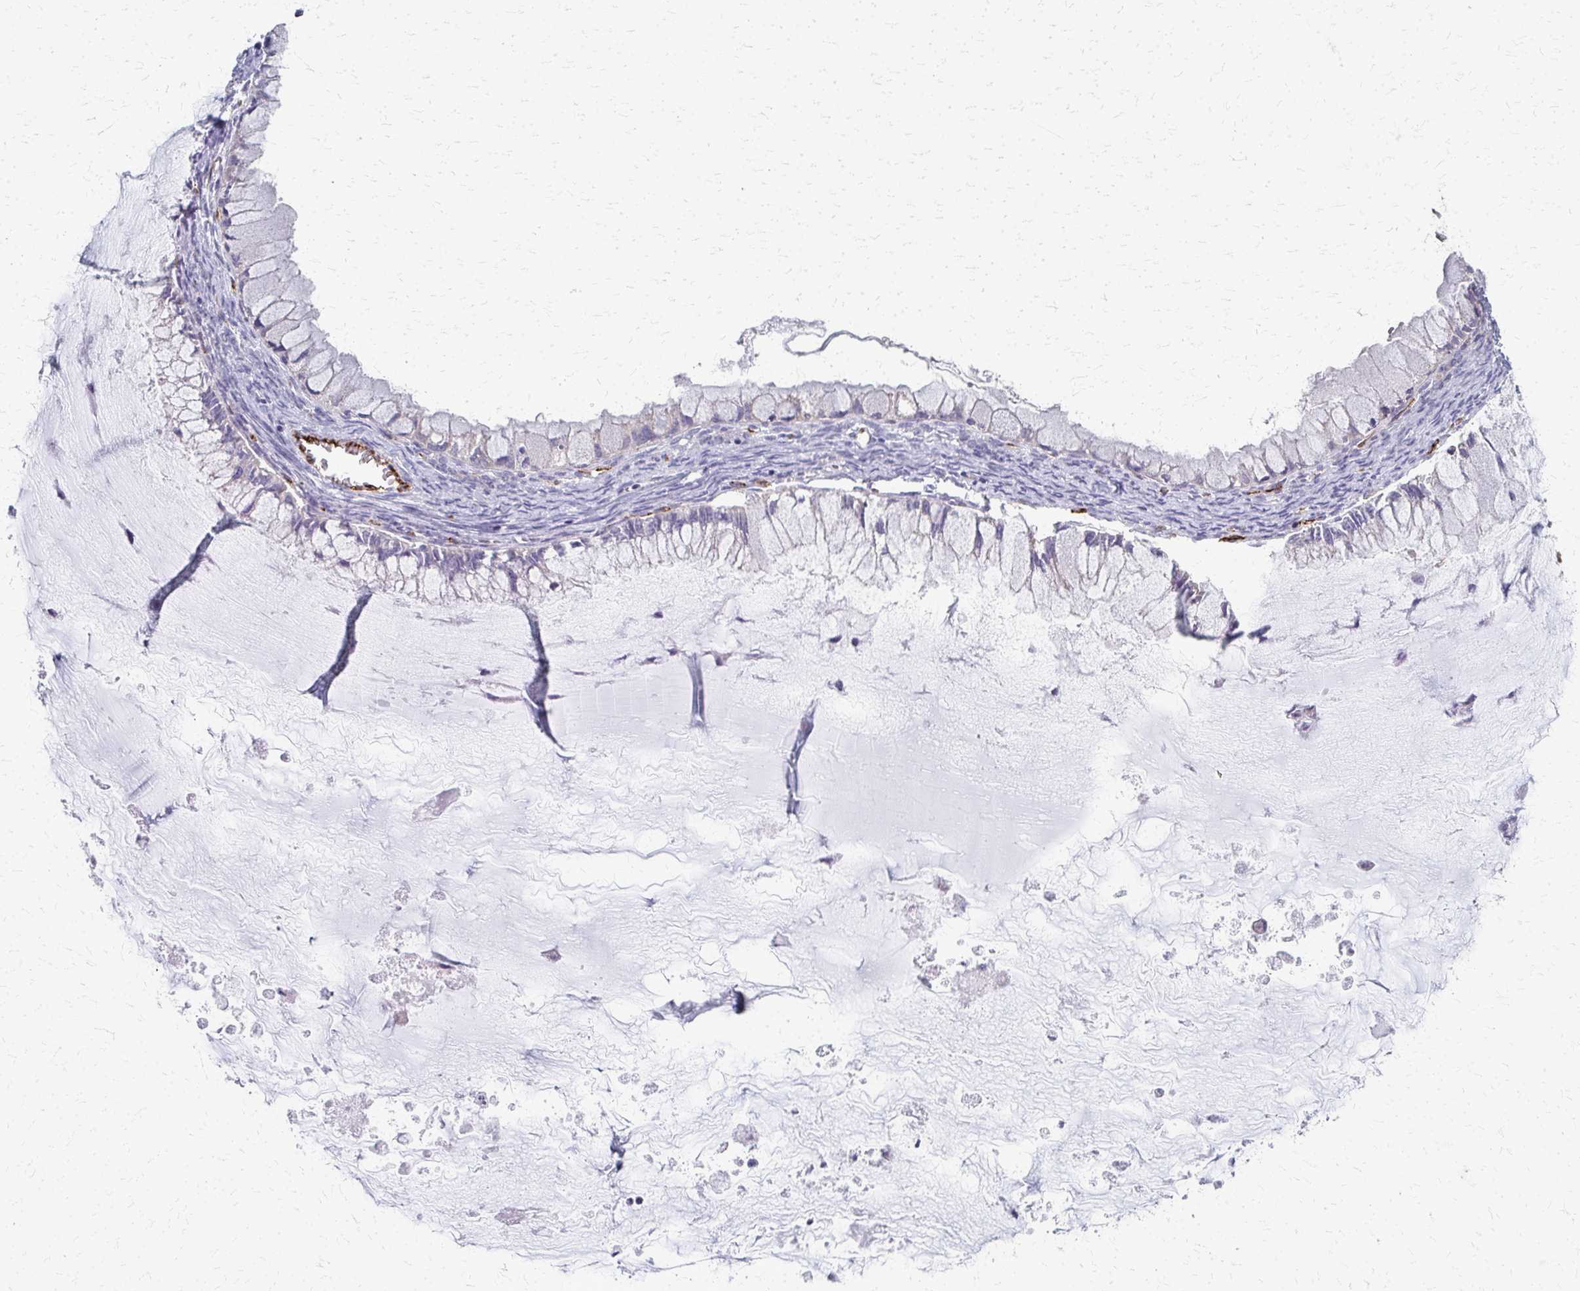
{"staining": {"intensity": "negative", "quantity": "none", "location": "none"}, "tissue": "ovarian cancer", "cell_type": "Tumor cells", "image_type": "cancer", "snomed": [{"axis": "morphology", "description": "Cystadenocarcinoma, mucinous, NOS"}, {"axis": "topography", "description": "Ovary"}], "caption": "A photomicrograph of ovarian cancer stained for a protein demonstrates no brown staining in tumor cells. (DAB IHC visualized using brightfield microscopy, high magnification).", "gene": "ADIPOQ", "patient": {"sex": "female", "age": 34}}